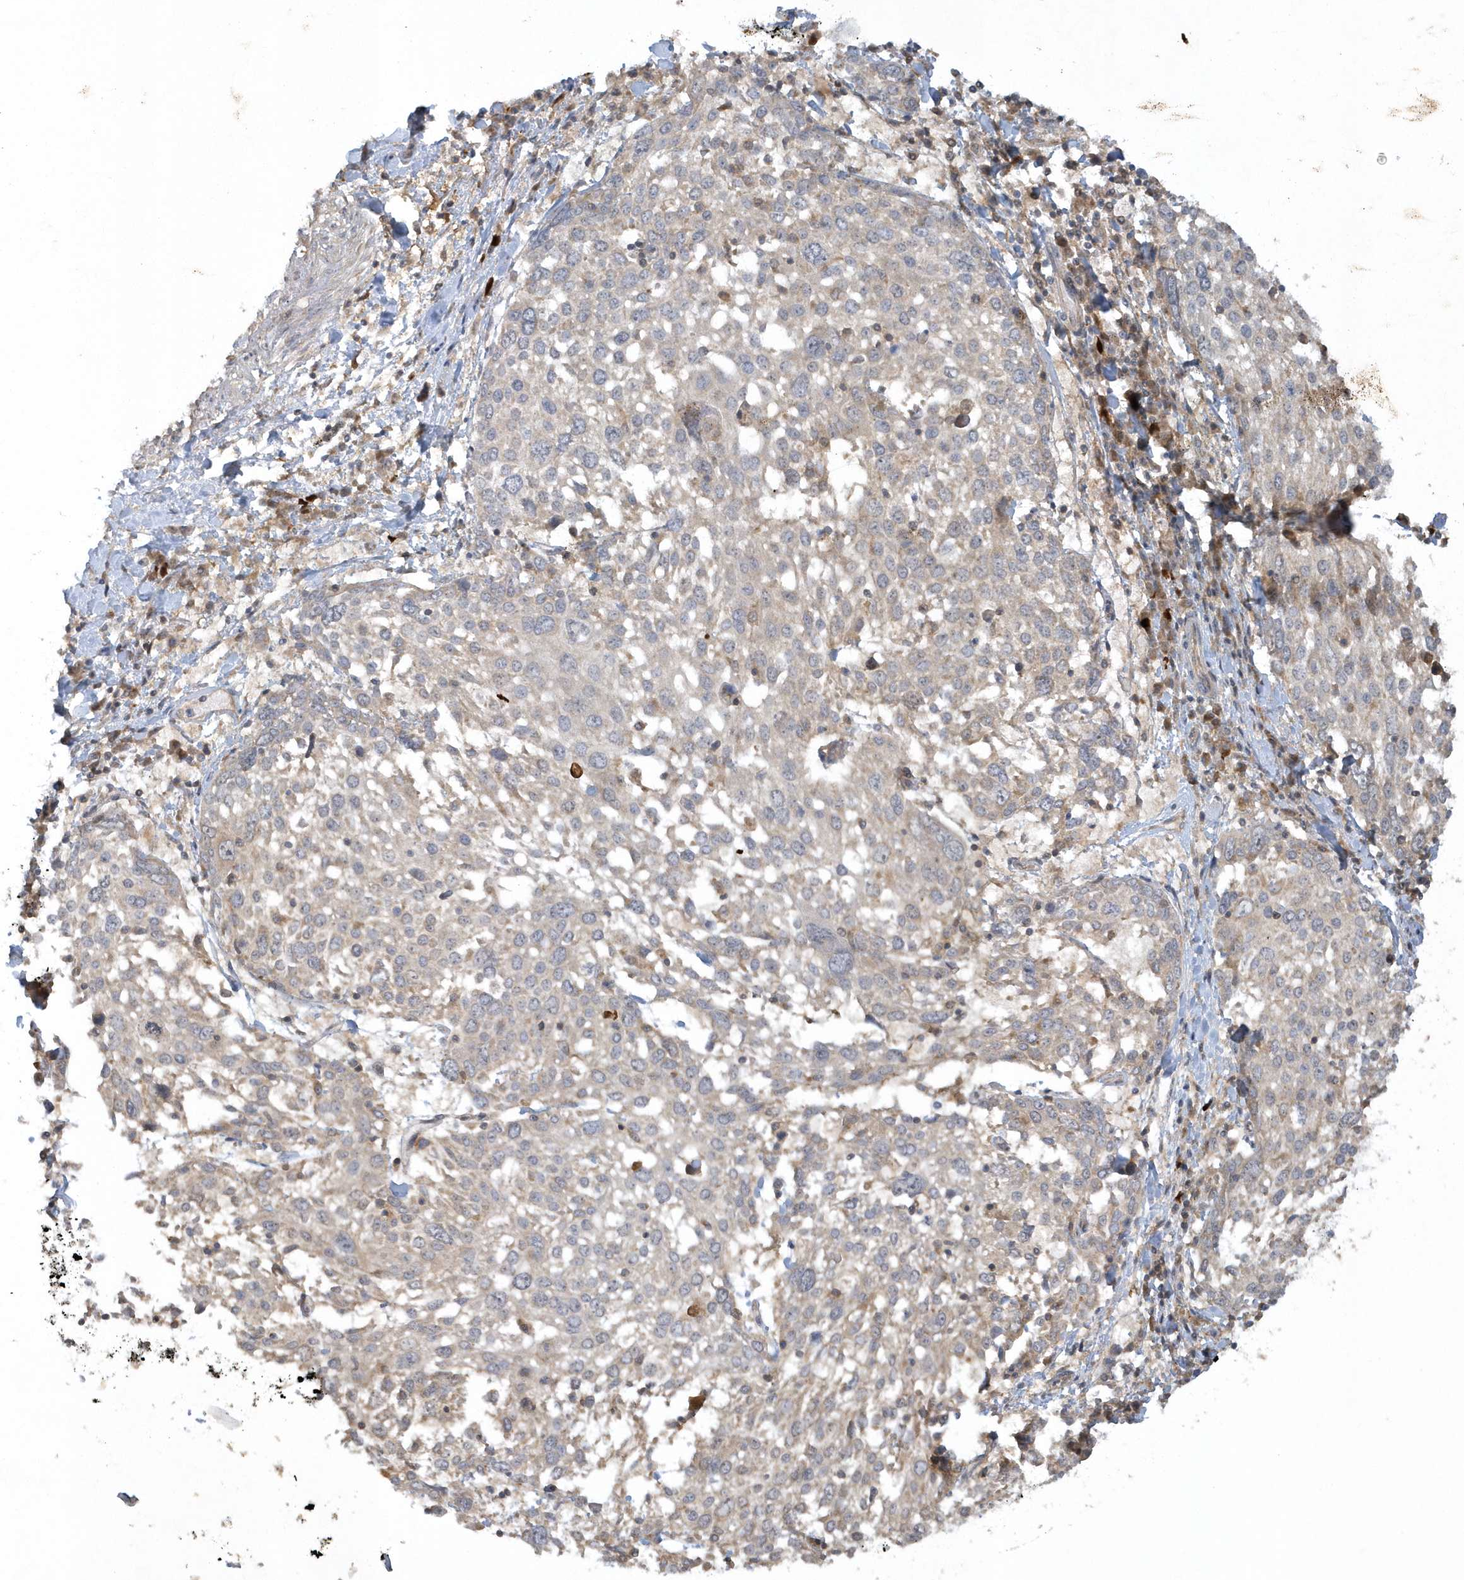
{"staining": {"intensity": "negative", "quantity": "none", "location": "none"}, "tissue": "lung cancer", "cell_type": "Tumor cells", "image_type": "cancer", "snomed": [{"axis": "morphology", "description": "Squamous cell carcinoma, NOS"}, {"axis": "topography", "description": "Lung"}], "caption": "Tumor cells show no significant expression in lung cancer (squamous cell carcinoma).", "gene": "THG1L", "patient": {"sex": "male", "age": 65}}